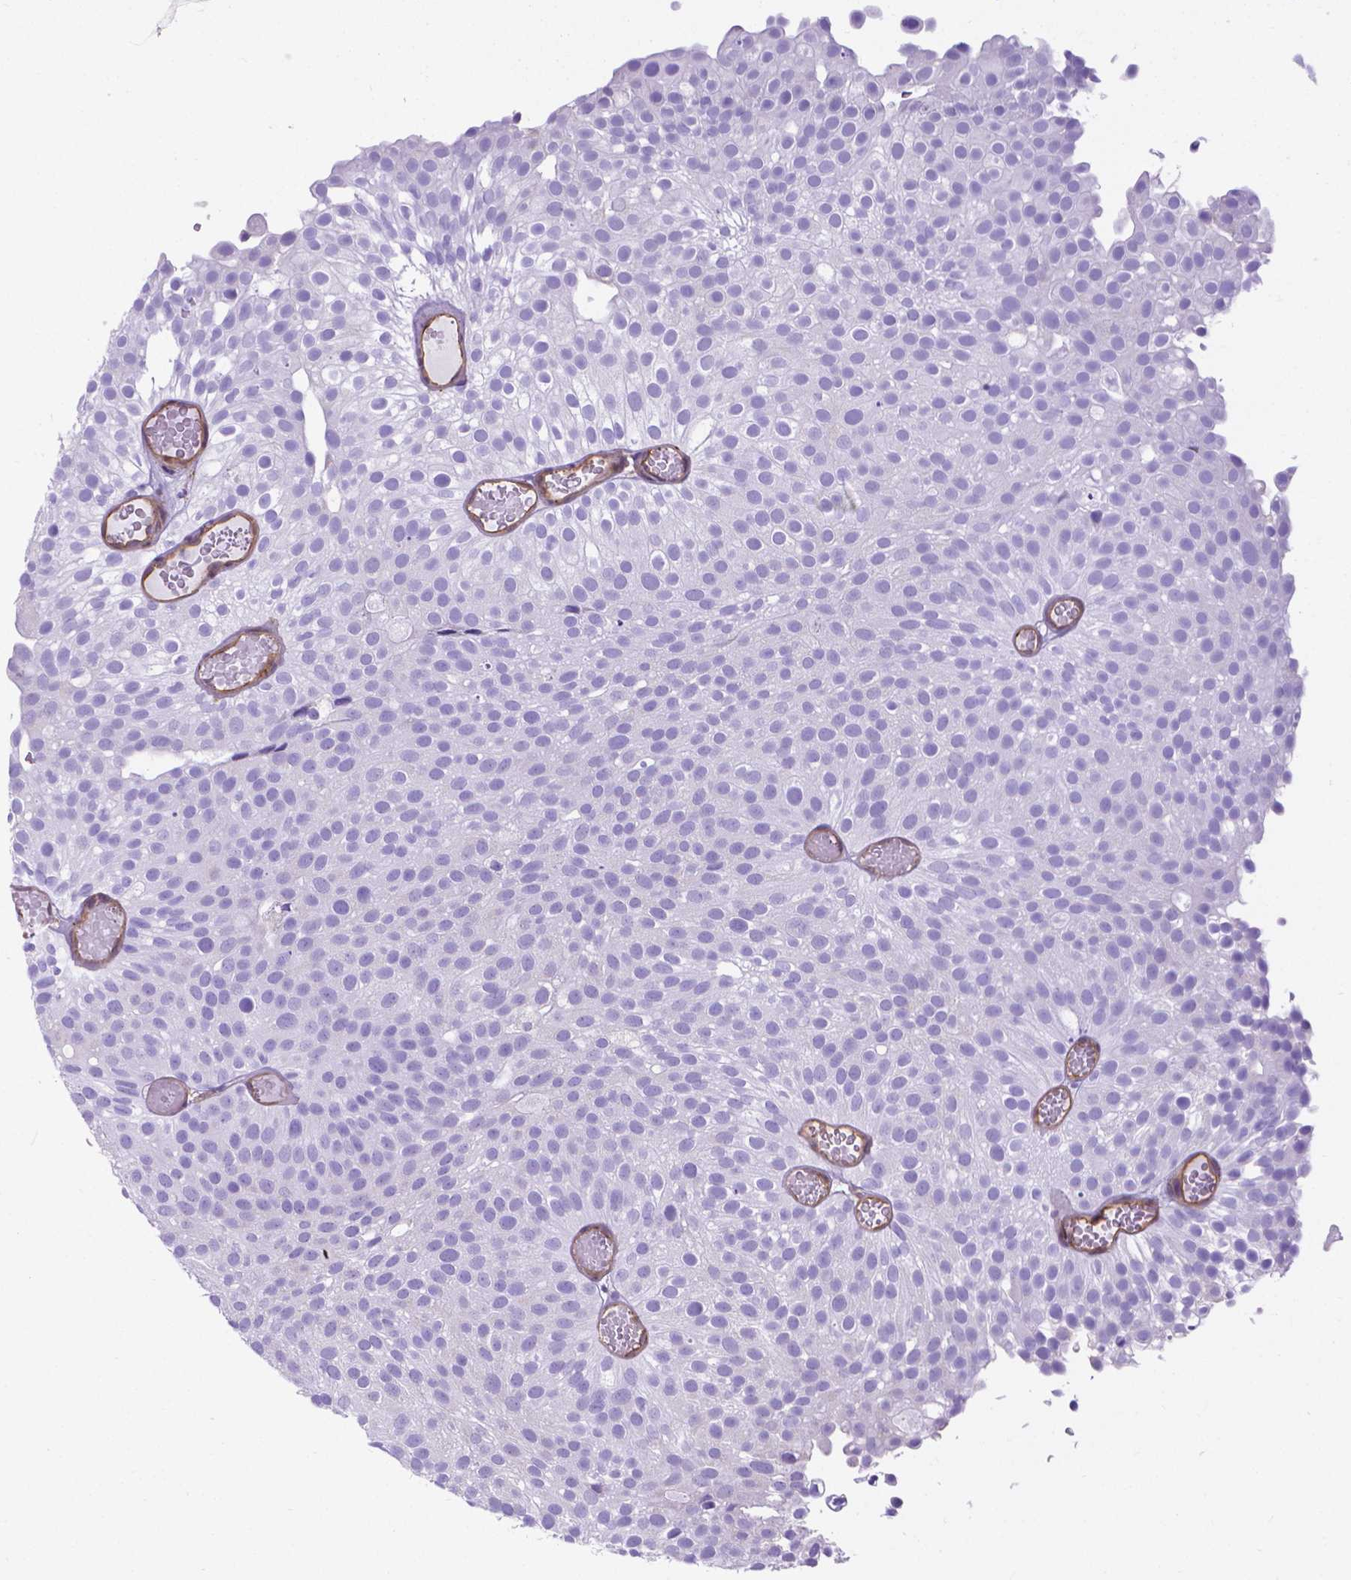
{"staining": {"intensity": "negative", "quantity": "none", "location": "none"}, "tissue": "urothelial cancer", "cell_type": "Tumor cells", "image_type": "cancer", "snomed": [{"axis": "morphology", "description": "Urothelial carcinoma, Low grade"}, {"axis": "topography", "description": "Urinary bladder"}], "caption": "Tumor cells show no significant protein positivity in urothelial carcinoma (low-grade).", "gene": "CLIC4", "patient": {"sex": "male", "age": 78}}